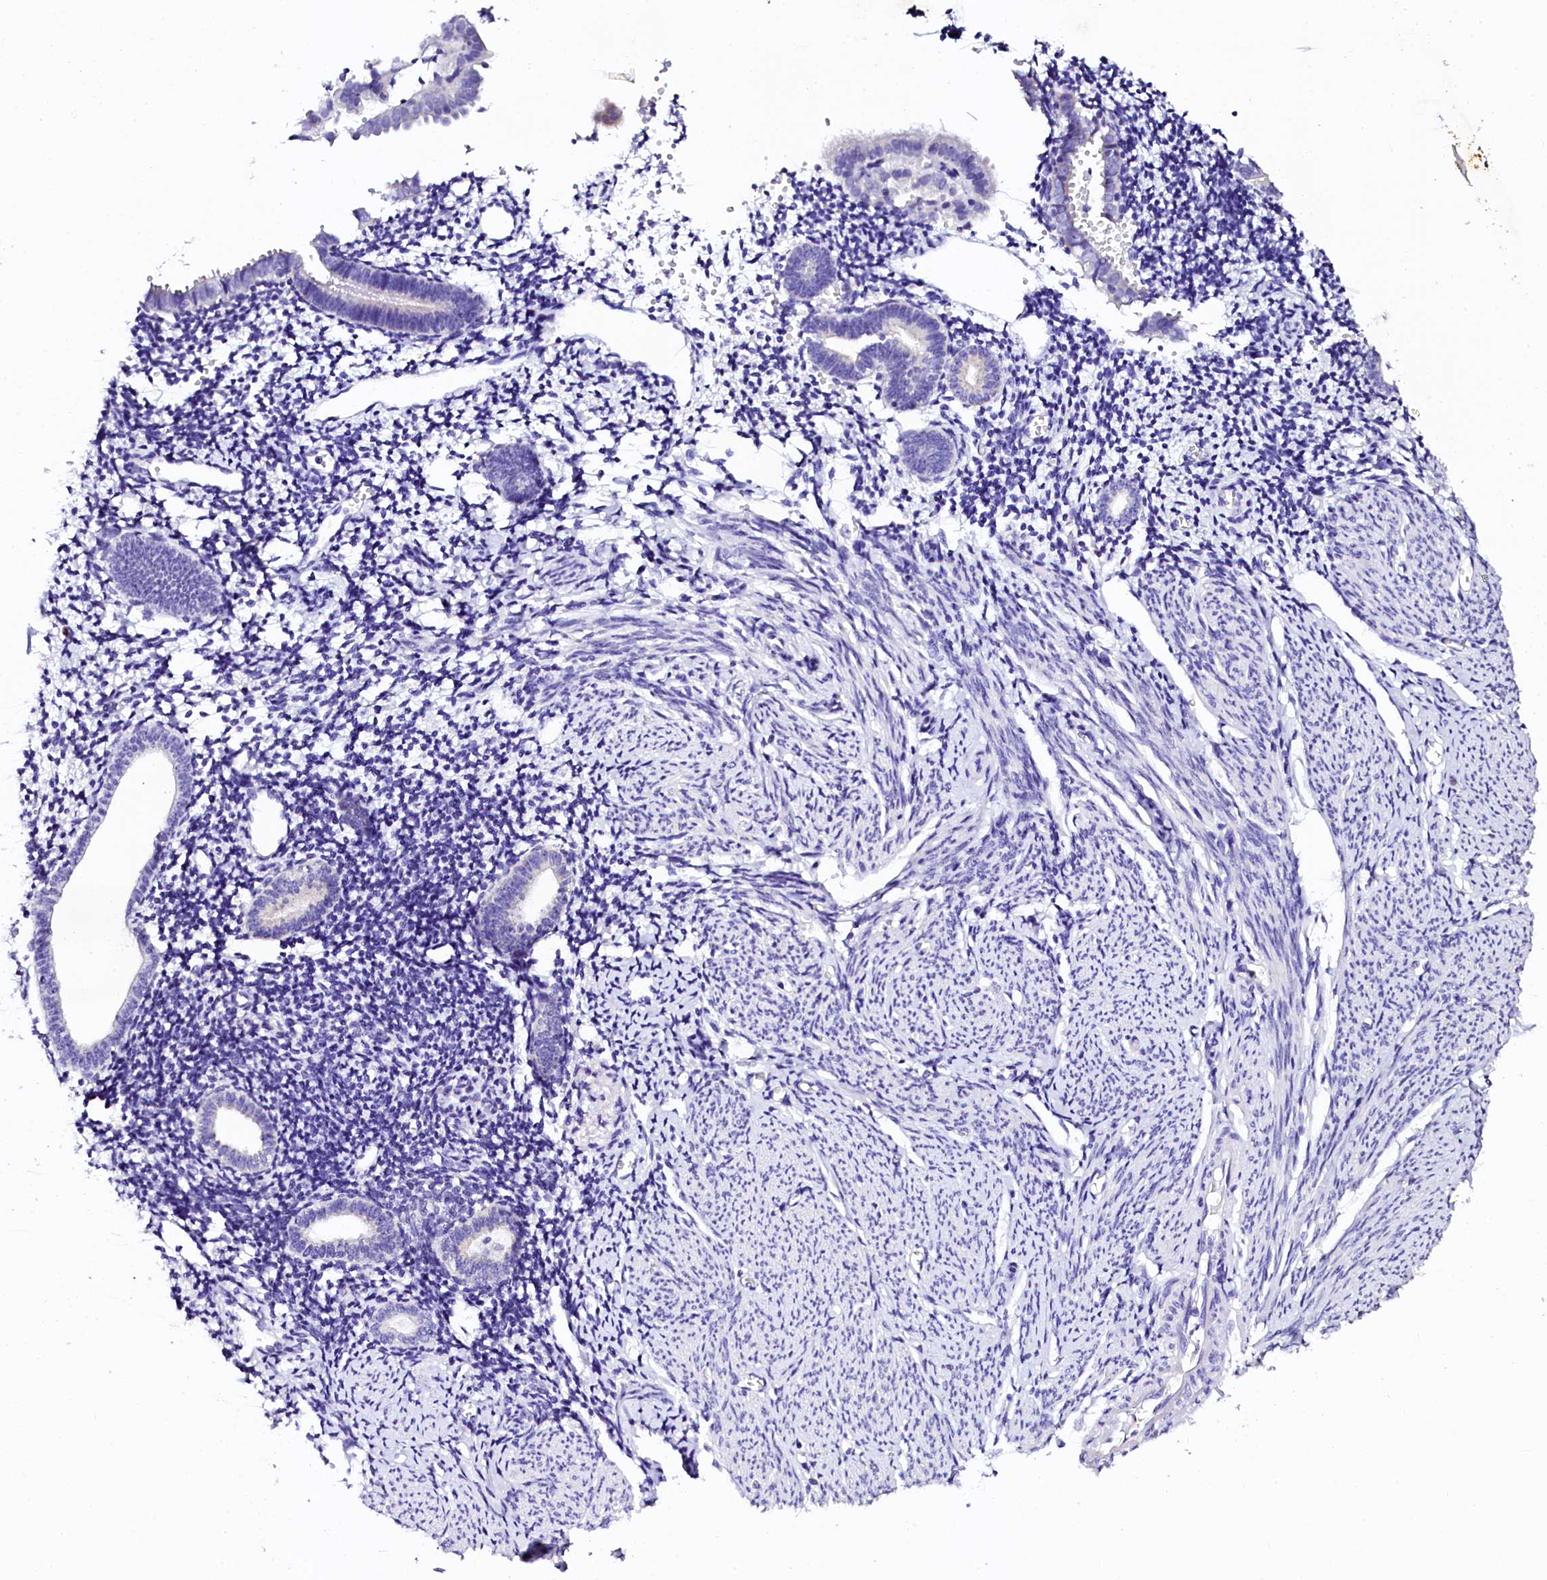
{"staining": {"intensity": "negative", "quantity": "none", "location": "none"}, "tissue": "endometrium", "cell_type": "Cells in endometrial stroma", "image_type": "normal", "snomed": [{"axis": "morphology", "description": "Normal tissue, NOS"}, {"axis": "topography", "description": "Endometrium"}], "caption": "An image of human endometrium is negative for staining in cells in endometrial stroma. (DAB IHC with hematoxylin counter stain).", "gene": "NAA16", "patient": {"sex": "female", "age": 56}}